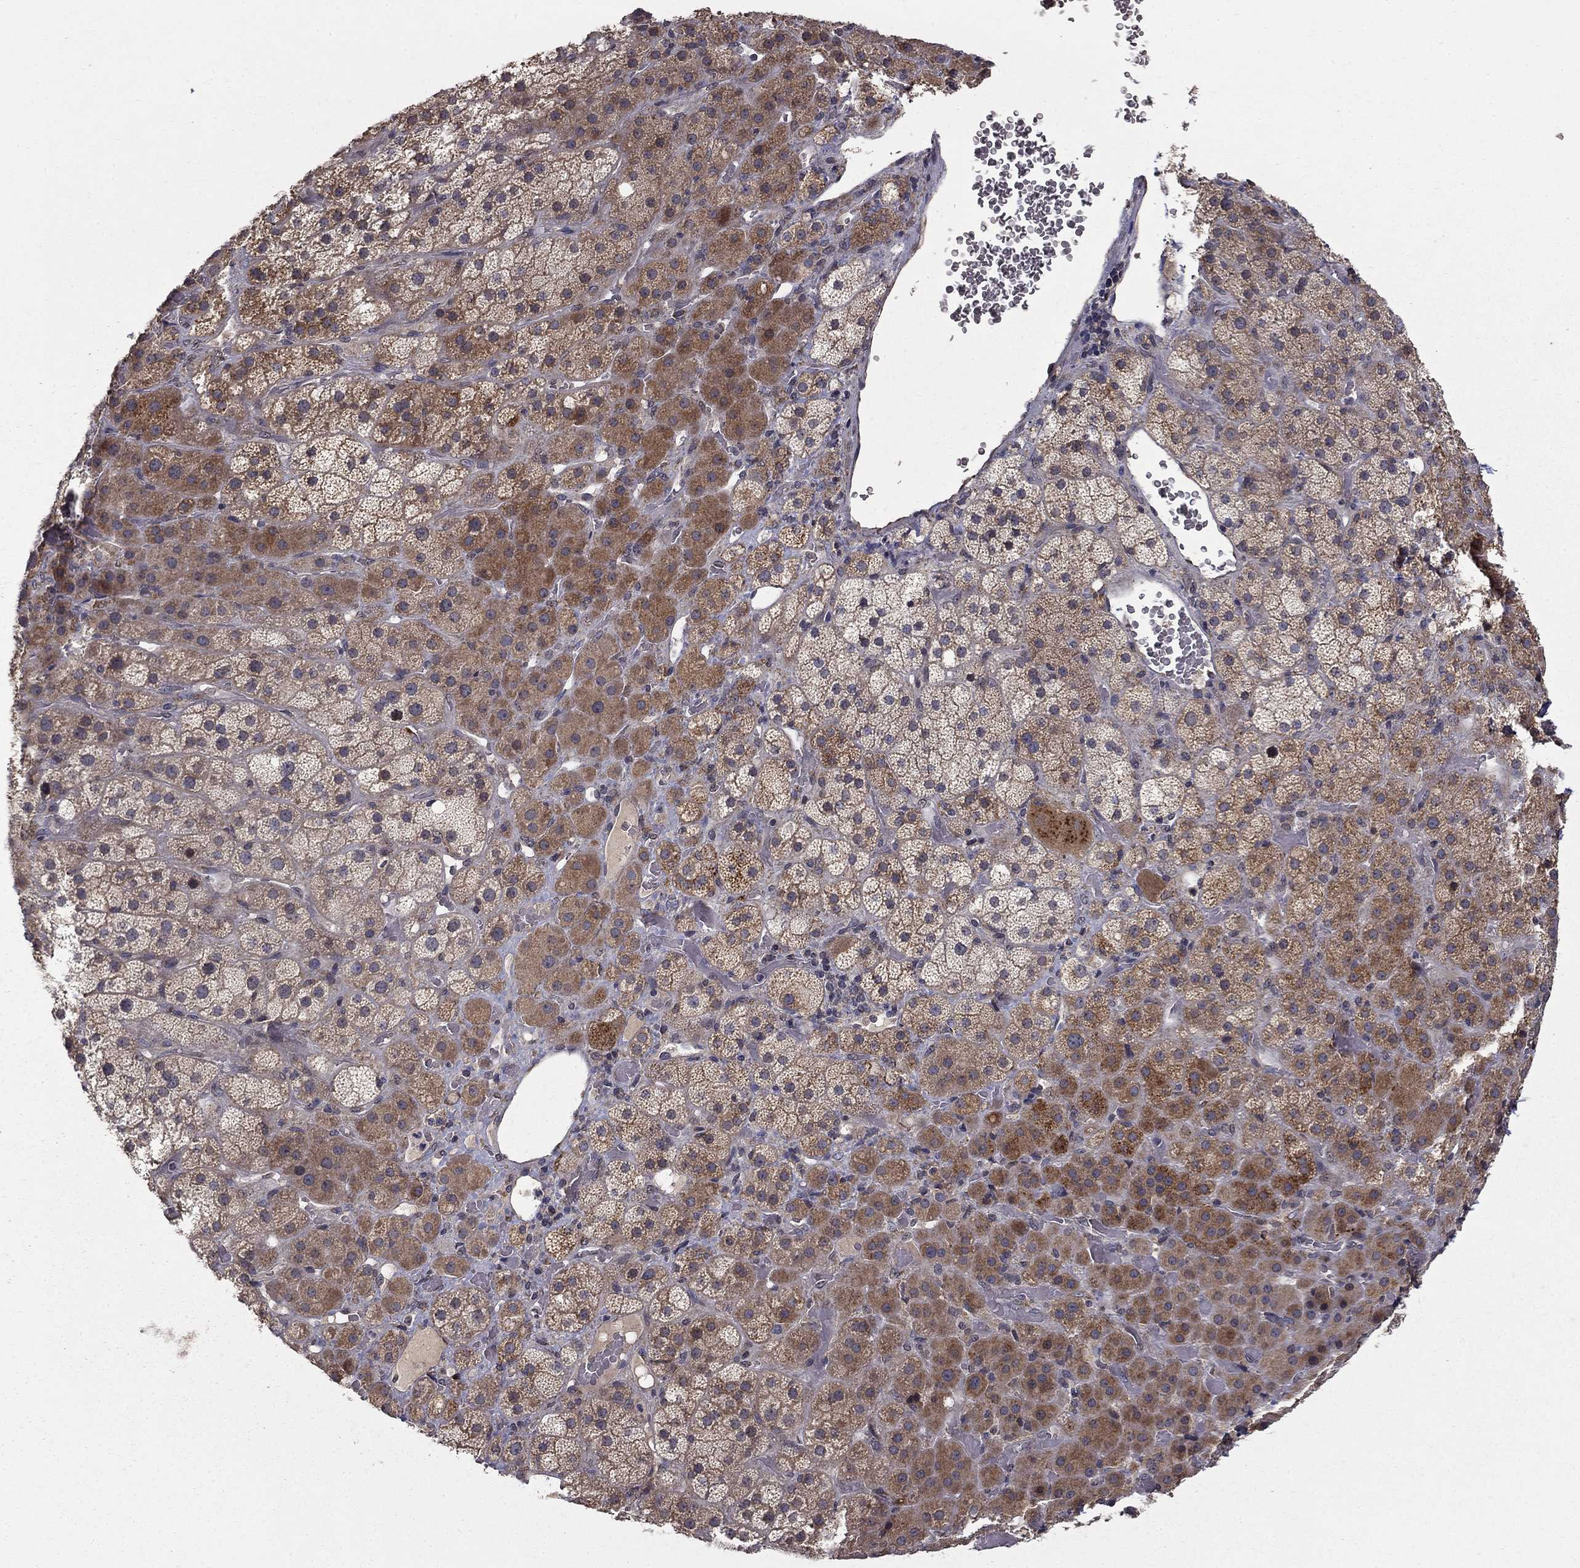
{"staining": {"intensity": "strong", "quantity": "<25%", "location": "cytoplasmic/membranous"}, "tissue": "adrenal gland", "cell_type": "Glandular cells", "image_type": "normal", "snomed": [{"axis": "morphology", "description": "Normal tissue, NOS"}, {"axis": "topography", "description": "Adrenal gland"}], "caption": "The photomicrograph shows a brown stain indicating the presence of a protein in the cytoplasmic/membranous of glandular cells in adrenal gland. (DAB IHC, brown staining for protein, blue staining for nuclei).", "gene": "SLC2A13", "patient": {"sex": "male", "age": 57}}